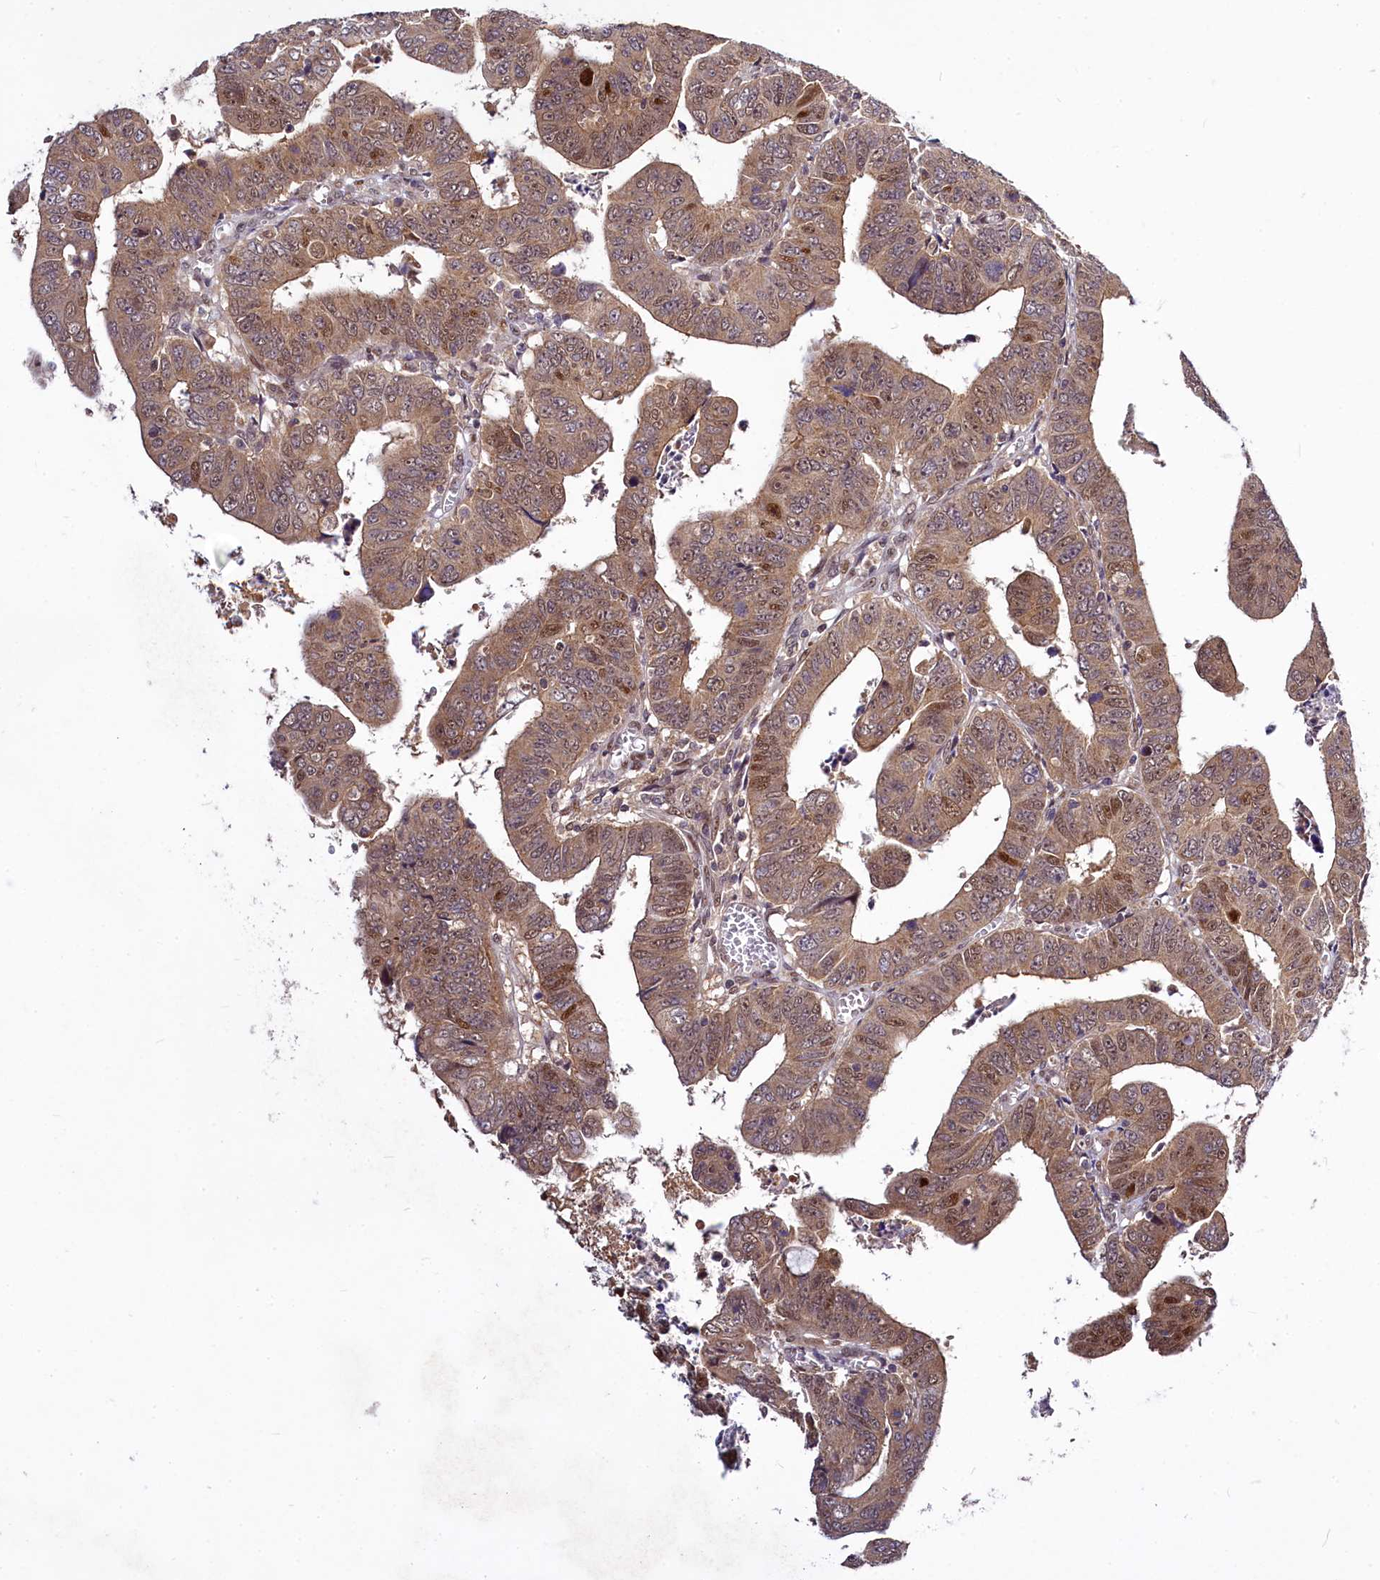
{"staining": {"intensity": "moderate", "quantity": ">75%", "location": "cytoplasmic/membranous,nuclear"}, "tissue": "colorectal cancer", "cell_type": "Tumor cells", "image_type": "cancer", "snomed": [{"axis": "morphology", "description": "Normal tissue, NOS"}, {"axis": "morphology", "description": "Adenocarcinoma, NOS"}, {"axis": "topography", "description": "Rectum"}], "caption": "A micrograph of adenocarcinoma (colorectal) stained for a protein displays moderate cytoplasmic/membranous and nuclear brown staining in tumor cells.", "gene": "MAML2", "patient": {"sex": "female", "age": 65}}